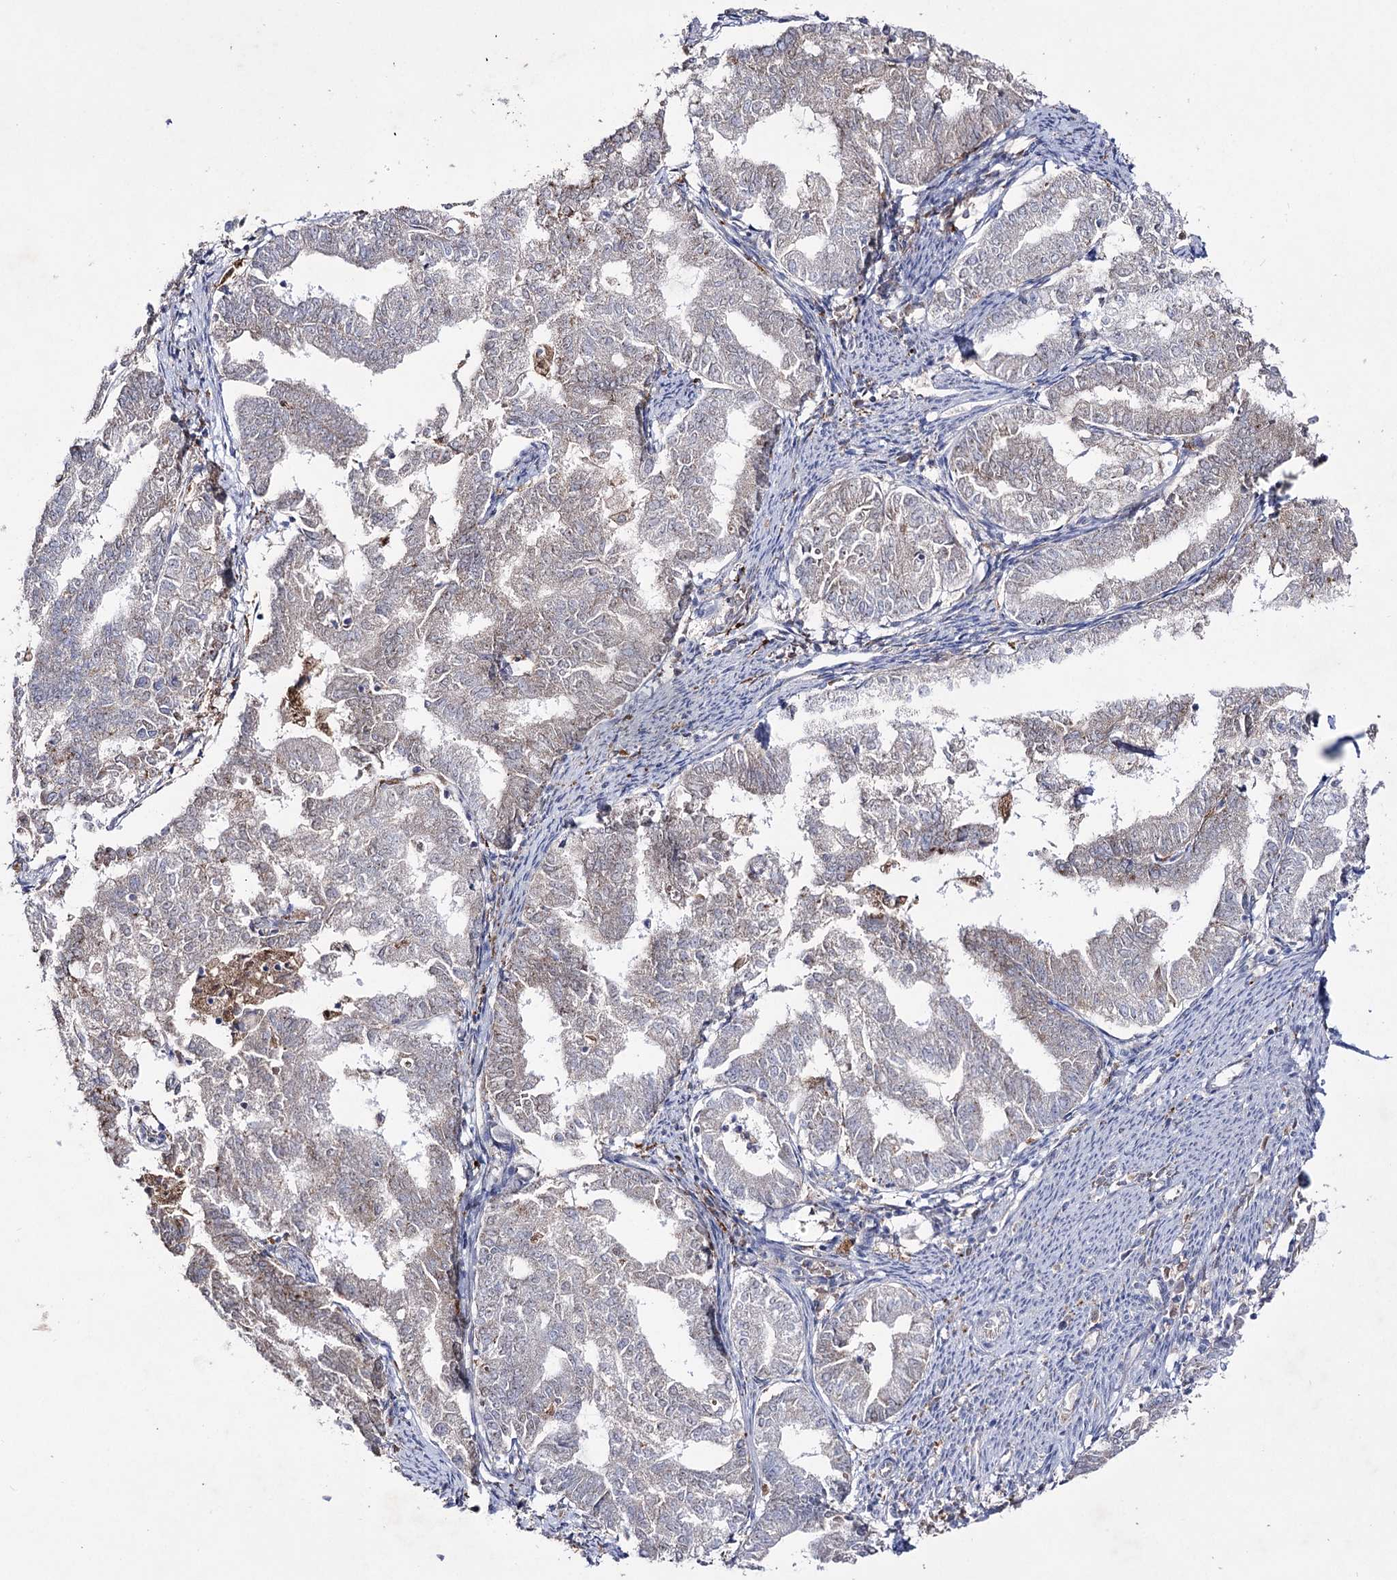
{"staining": {"intensity": "weak", "quantity": "<25%", "location": "cytoplasmic/membranous"}, "tissue": "endometrial cancer", "cell_type": "Tumor cells", "image_type": "cancer", "snomed": [{"axis": "morphology", "description": "Adenocarcinoma, NOS"}, {"axis": "topography", "description": "Endometrium"}], "caption": "Tumor cells show no significant protein staining in endometrial cancer.", "gene": "NAGLU", "patient": {"sex": "female", "age": 79}}